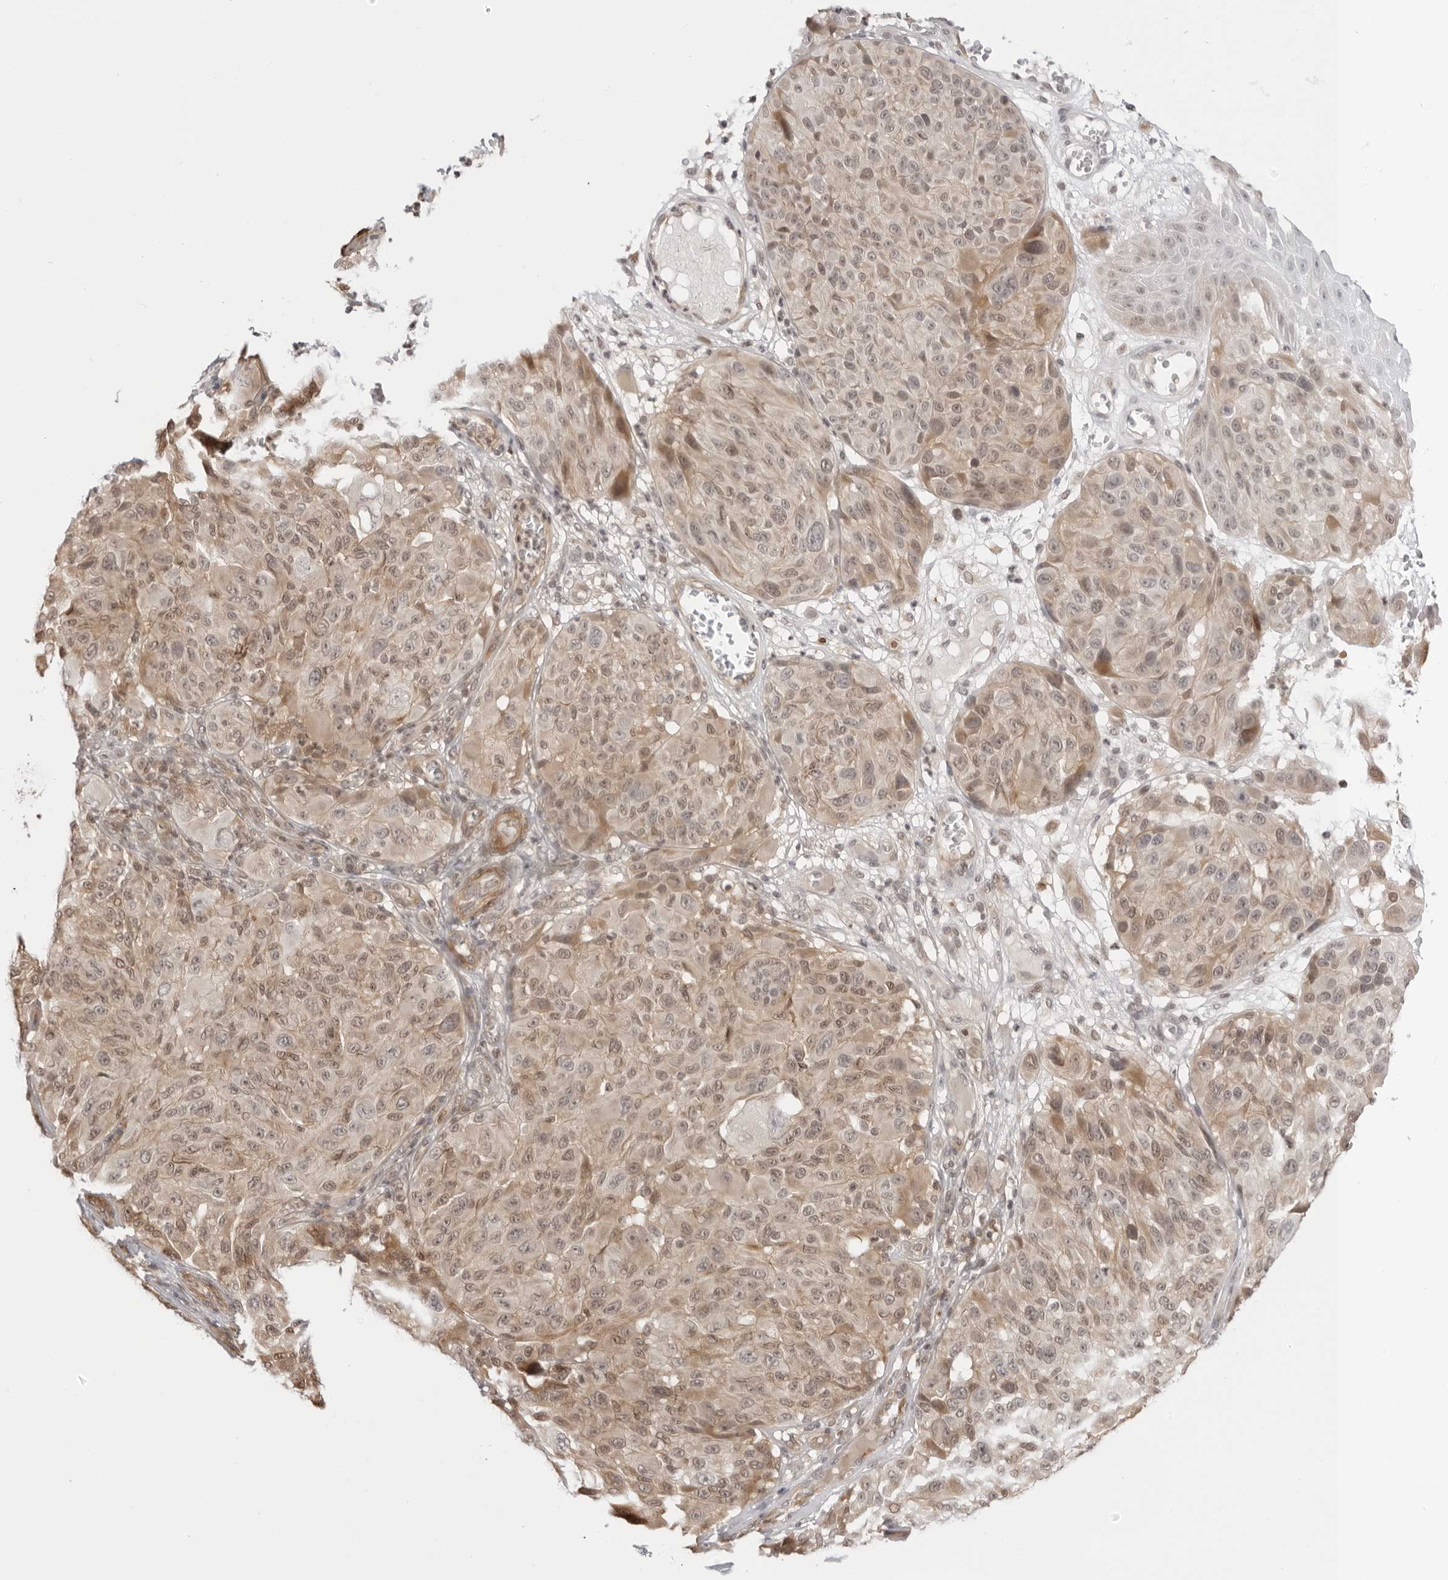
{"staining": {"intensity": "weak", "quantity": "25%-75%", "location": "cytoplasmic/membranous,nuclear"}, "tissue": "melanoma", "cell_type": "Tumor cells", "image_type": "cancer", "snomed": [{"axis": "morphology", "description": "Malignant melanoma, NOS"}, {"axis": "topography", "description": "Skin"}], "caption": "Malignant melanoma tissue reveals weak cytoplasmic/membranous and nuclear staining in about 25%-75% of tumor cells", "gene": "RNF146", "patient": {"sex": "male", "age": 83}}